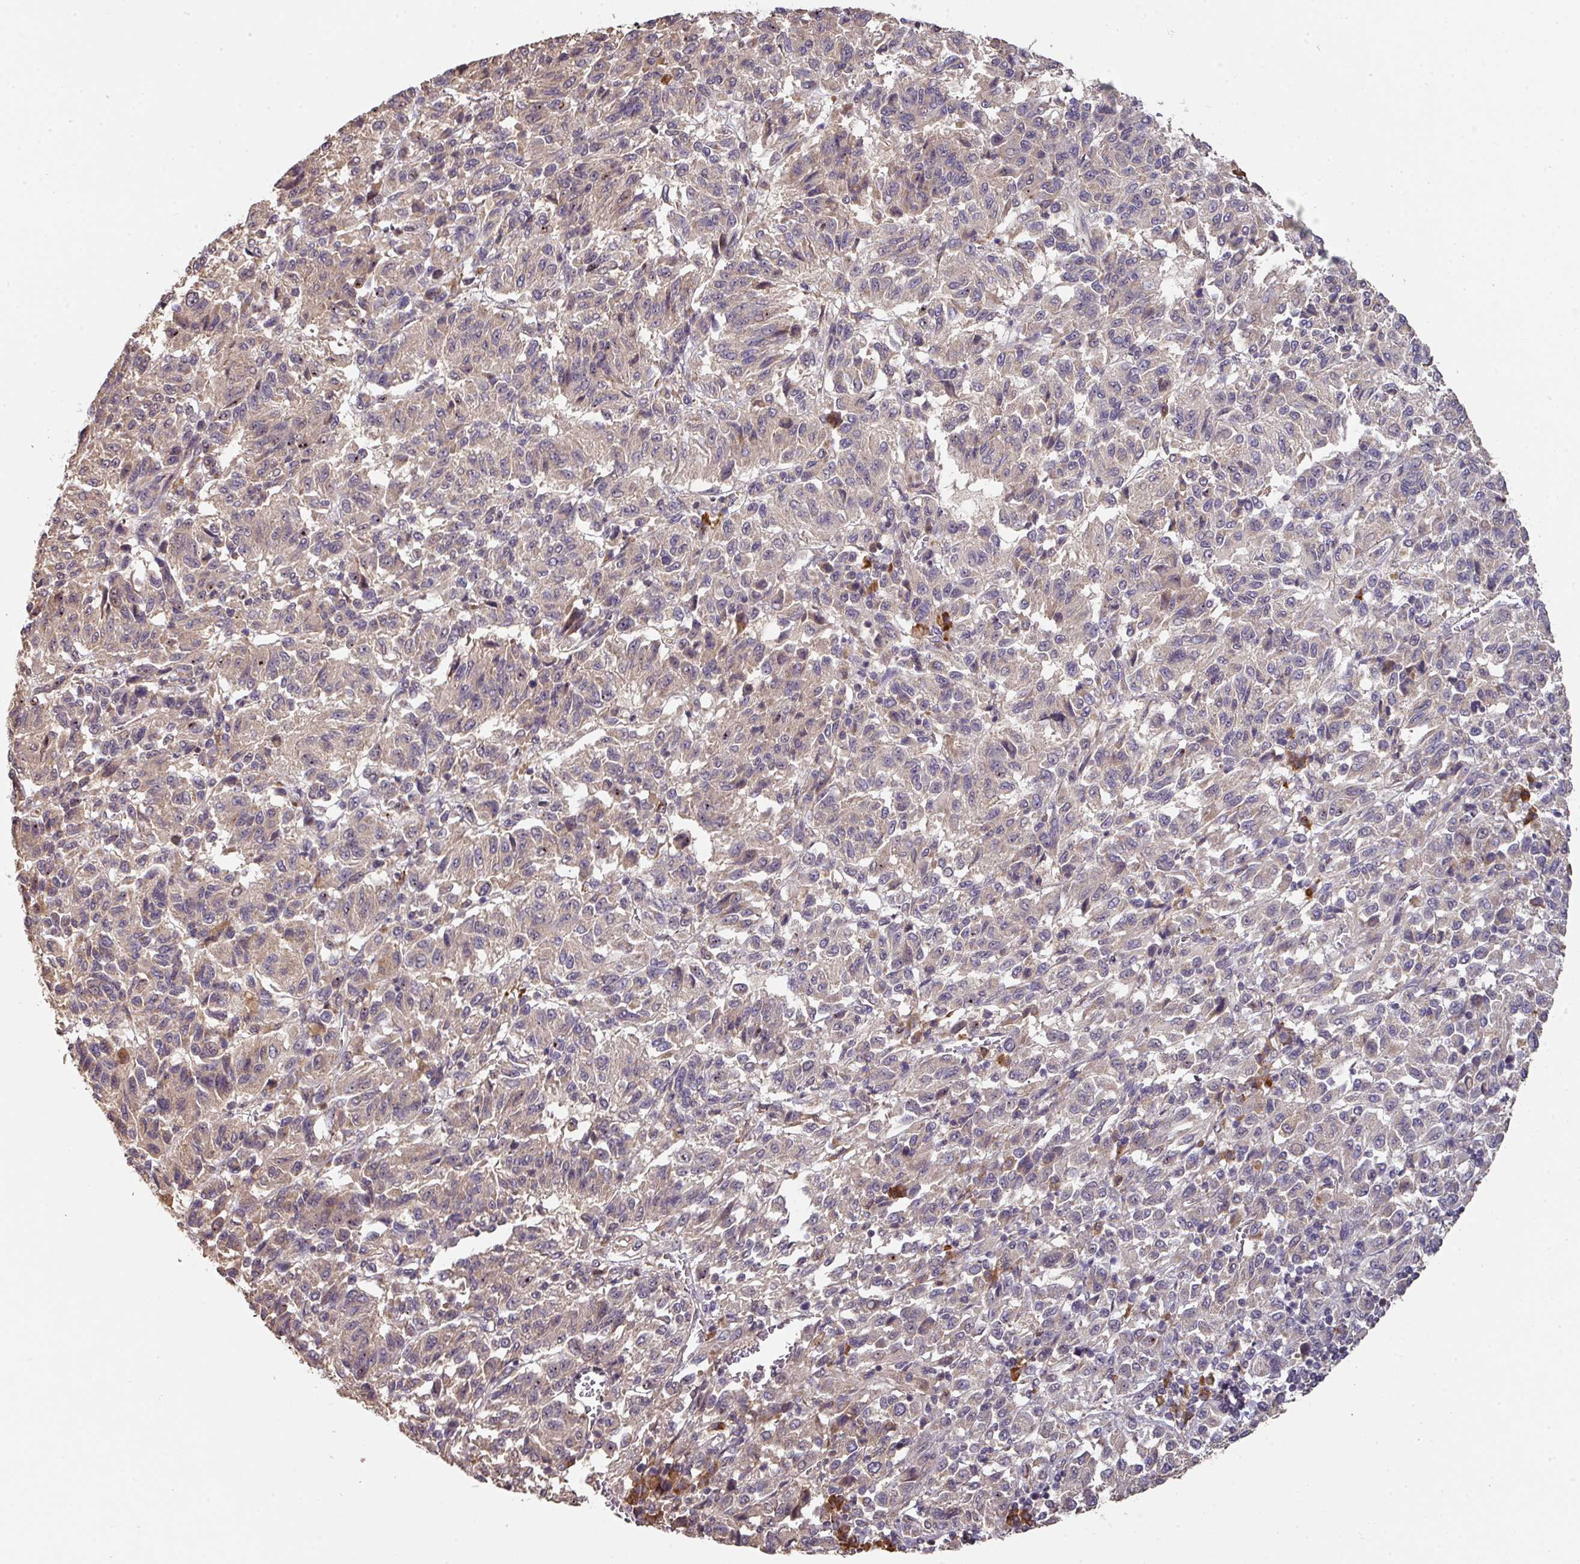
{"staining": {"intensity": "weak", "quantity": "<25%", "location": "cytoplasmic/membranous"}, "tissue": "melanoma", "cell_type": "Tumor cells", "image_type": "cancer", "snomed": [{"axis": "morphology", "description": "Malignant melanoma, Metastatic site"}, {"axis": "topography", "description": "Lung"}], "caption": "Tumor cells are negative for protein expression in human melanoma.", "gene": "ACVR2B", "patient": {"sex": "male", "age": 64}}